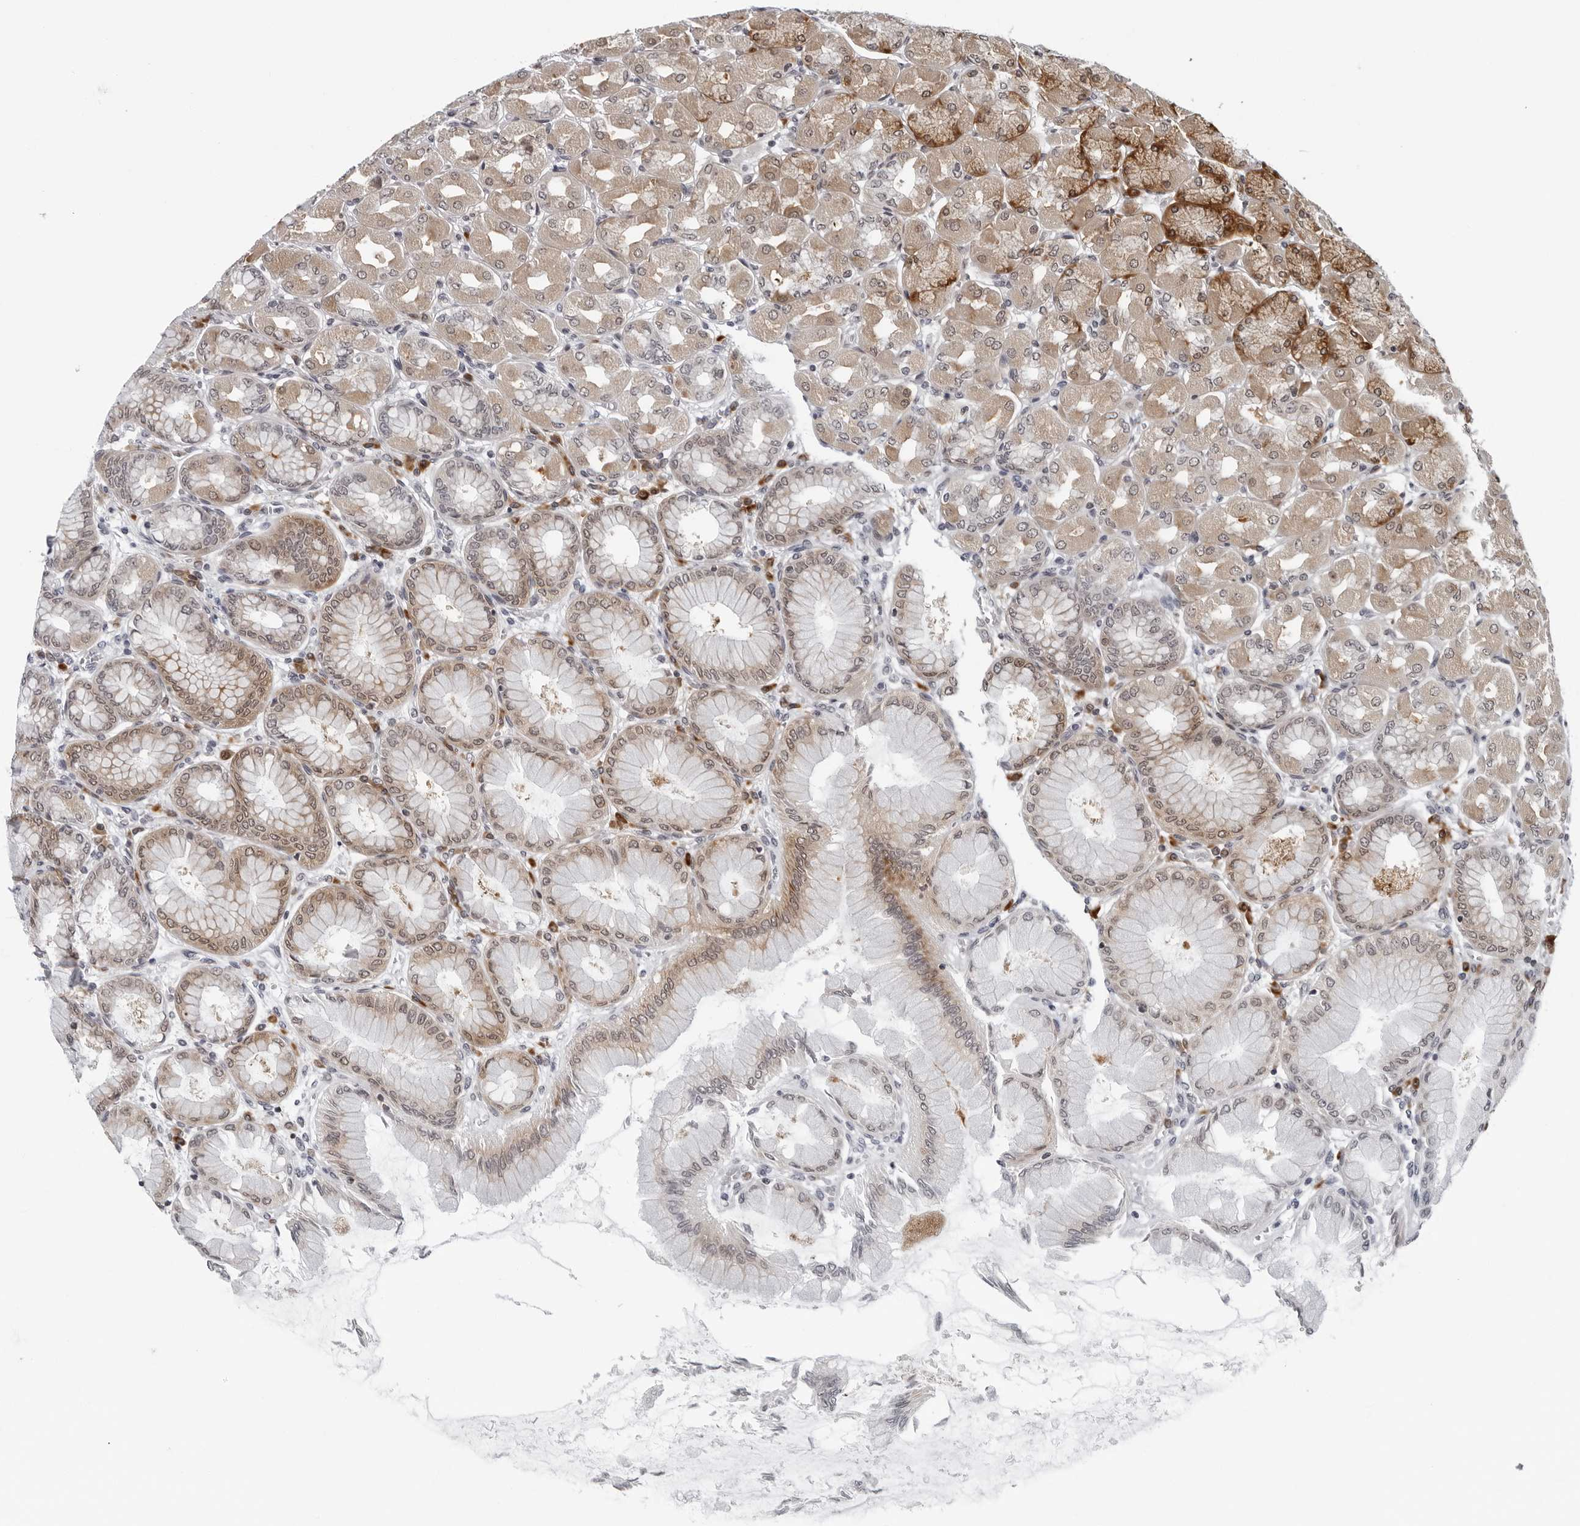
{"staining": {"intensity": "moderate", "quantity": ">75%", "location": "cytoplasmic/membranous,nuclear"}, "tissue": "stomach", "cell_type": "Glandular cells", "image_type": "normal", "snomed": [{"axis": "morphology", "description": "Normal tissue, NOS"}, {"axis": "topography", "description": "Stomach, upper"}], "caption": "Immunohistochemical staining of normal human stomach shows >75% levels of moderate cytoplasmic/membranous,nuclear protein expression in approximately >75% of glandular cells. (brown staining indicates protein expression, while blue staining denotes nuclei).", "gene": "PIP4K2C", "patient": {"sex": "female", "age": 56}}